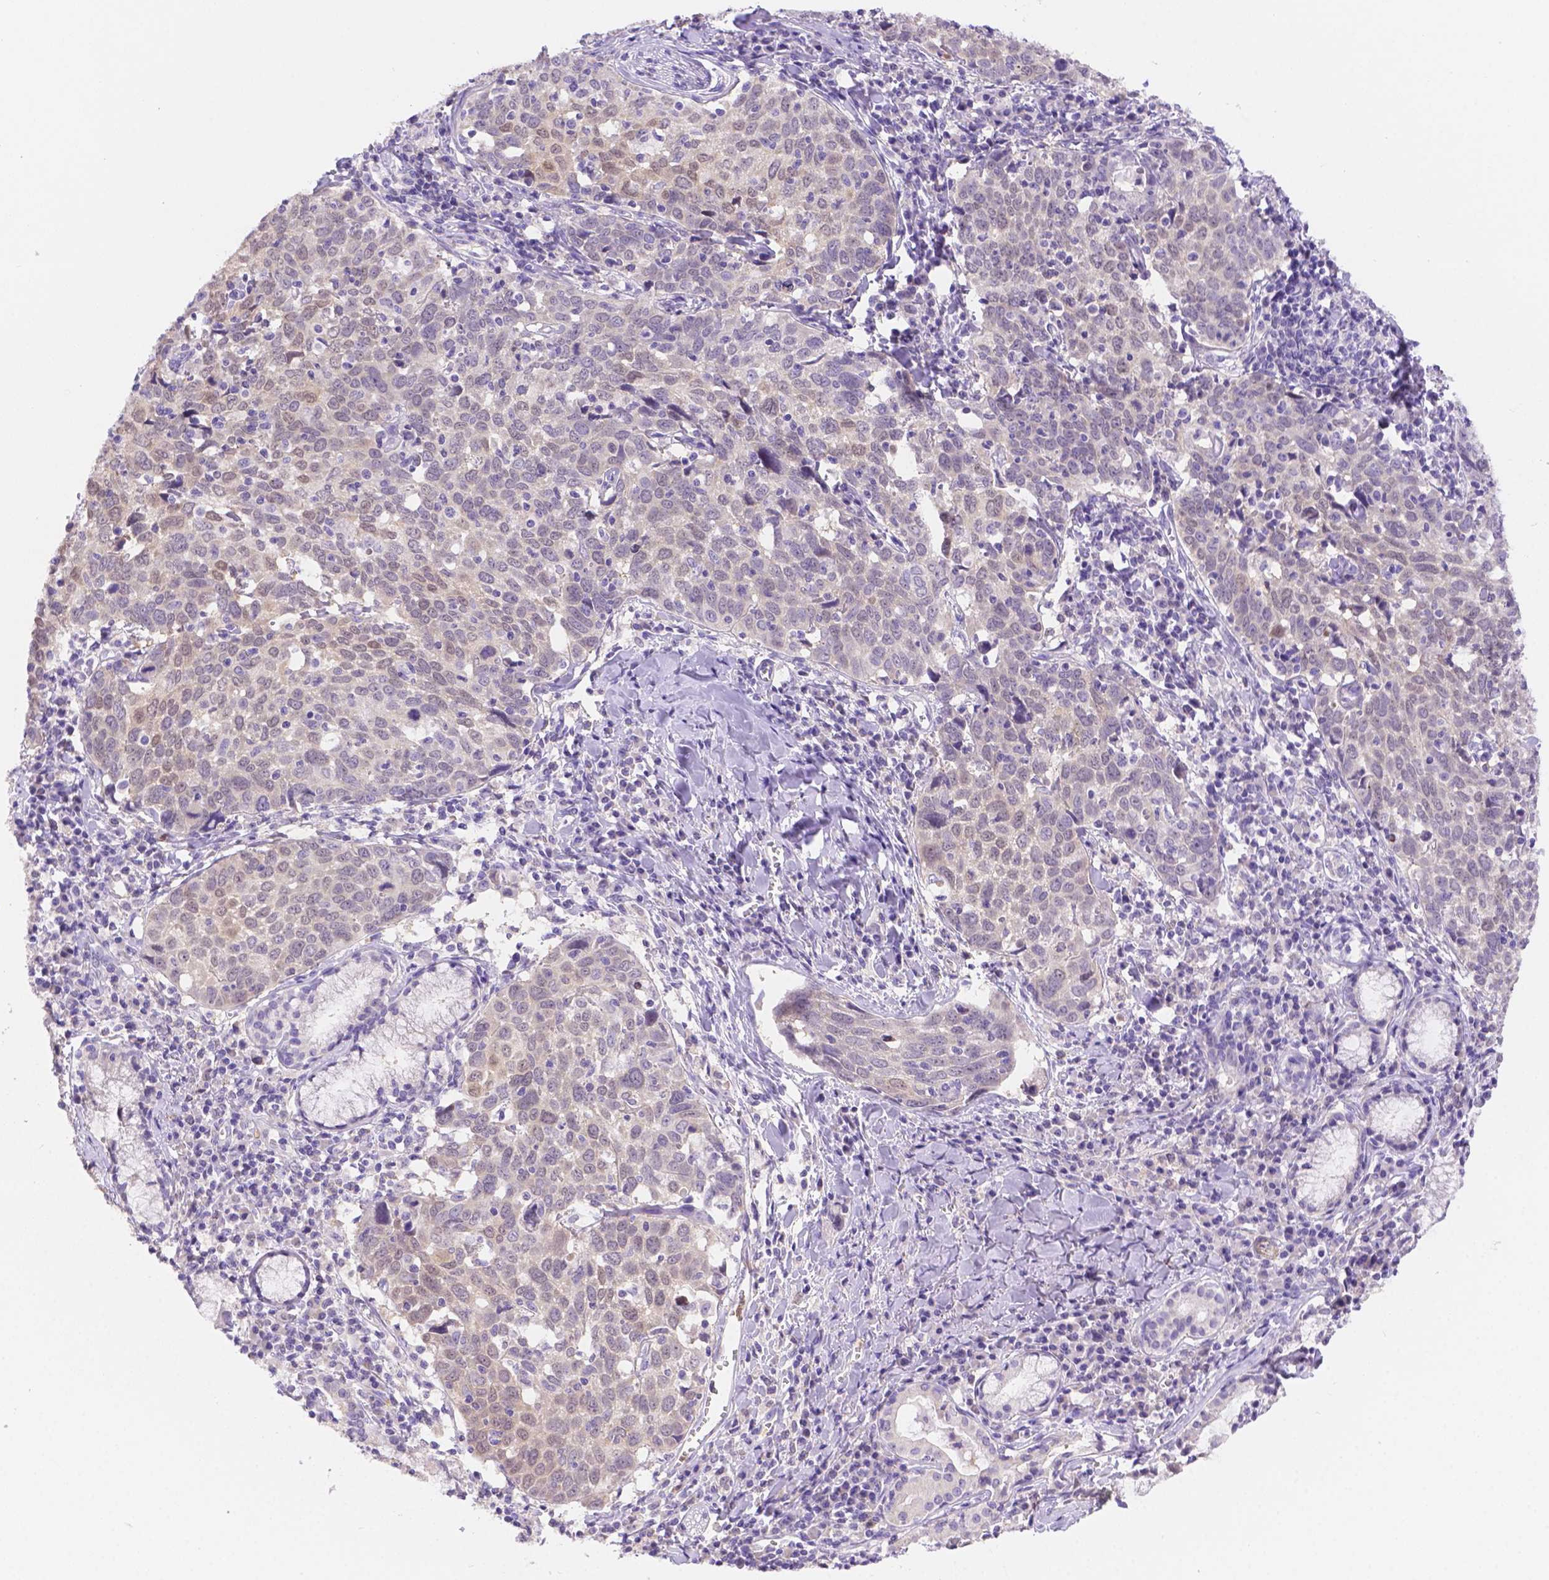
{"staining": {"intensity": "negative", "quantity": "none", "location": "none"}, "tissue": "lung cancer", "cell_type": "Tumor cells", "image_type": "cancer", "snomed": [{"axis": "morphology", "description": "Squamous cell carcinoma, NOS"}, {"axis": "topography", "description": "Lung"}], "caption": "Immunohistochemical staining of human lung cancer (squamous cell carcinoma) demonstrates no significant positivity in tumor cells.", "gene": "NXPE2", "patient": {"sex": "male", "age": 57}}